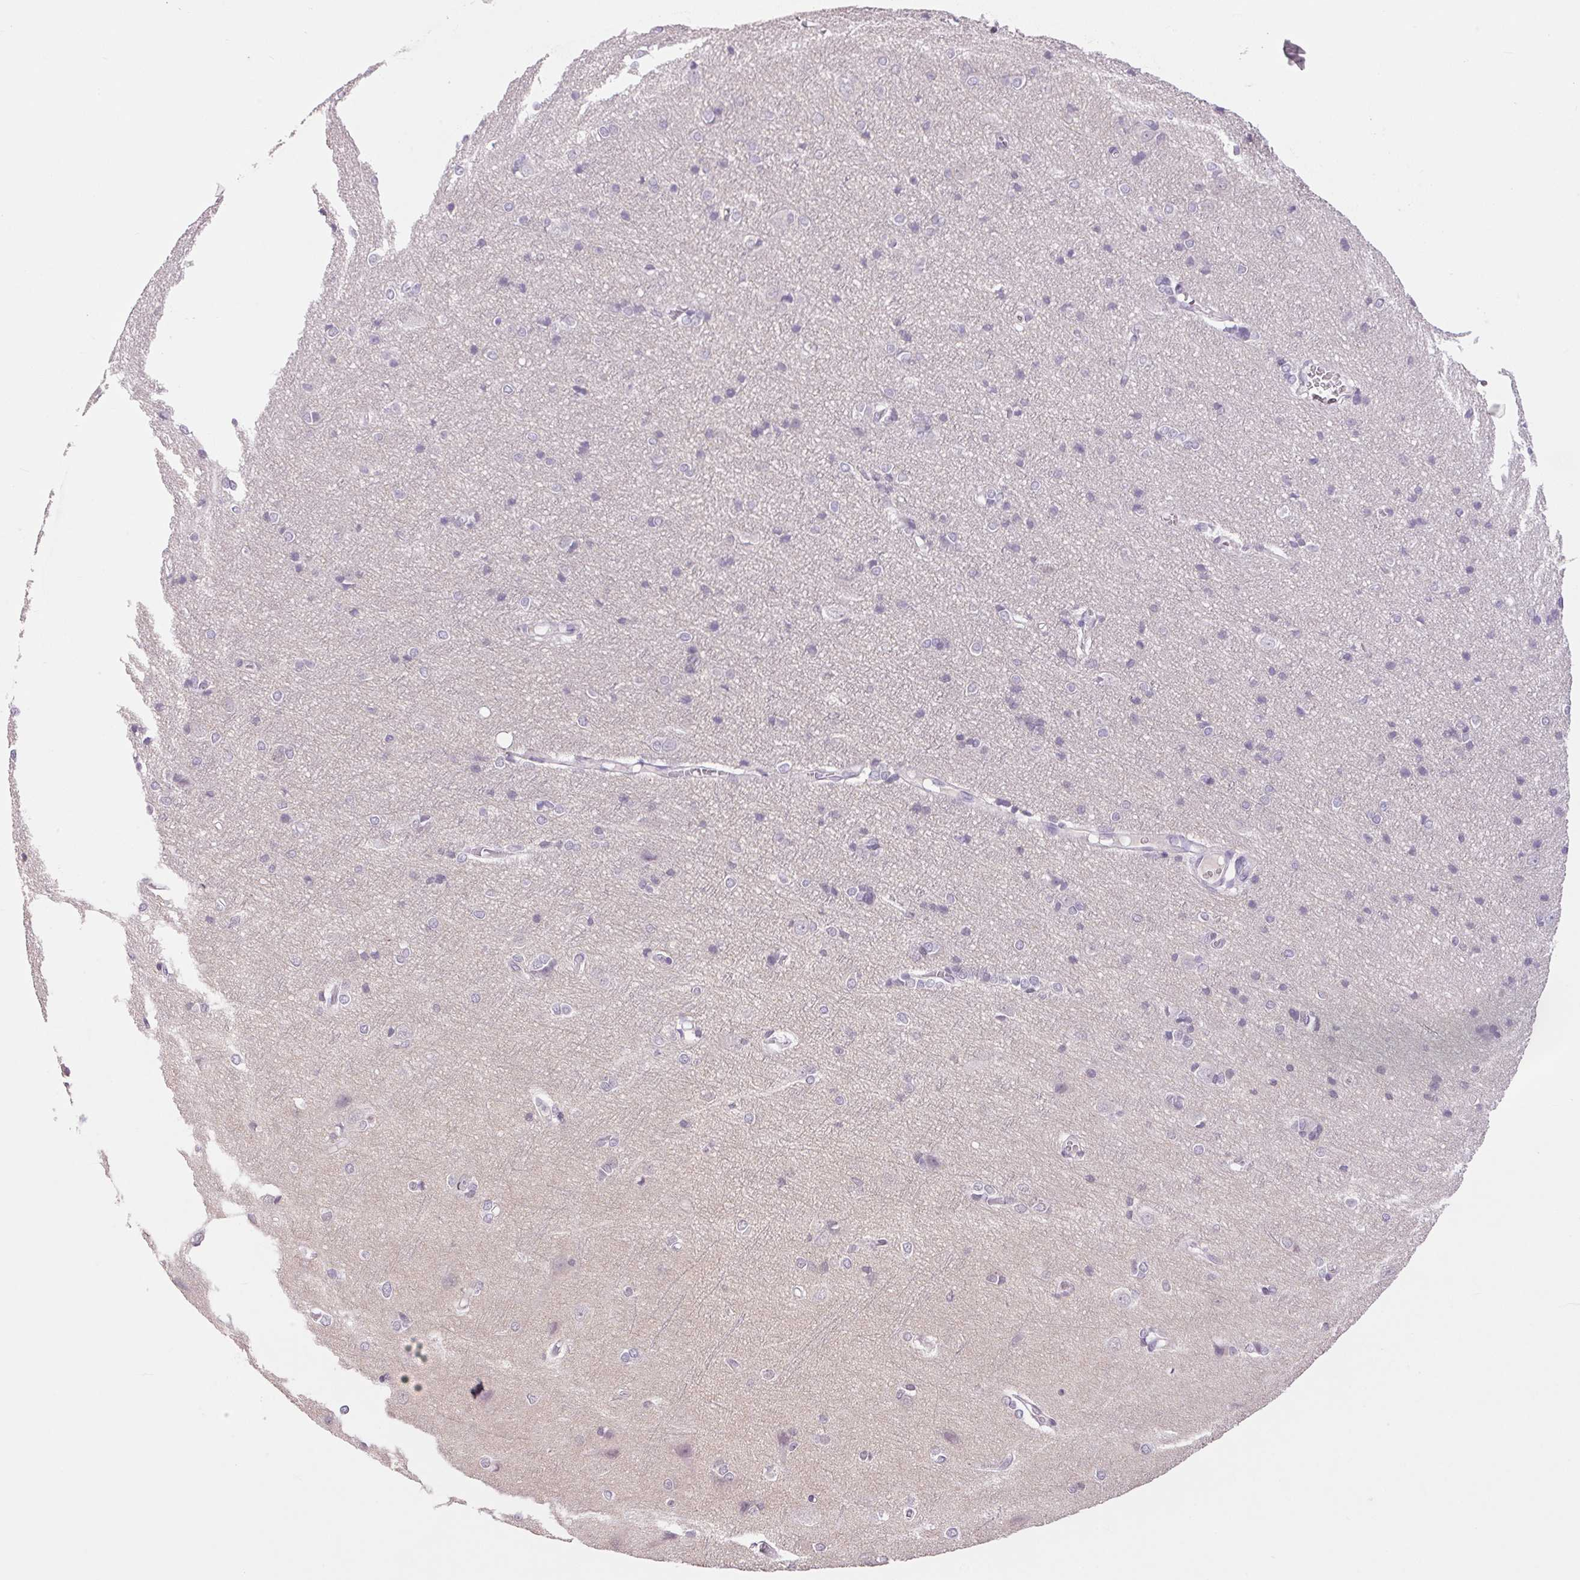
{"staining": {"intensity": "negative", "quantity": "none", "location": "none"}, "tissue": "cerebral cortex", "cell_type": "Endothelial cells", "image_type": "normal", "snomed": [{"axis": "morphology", "description": "Normal tissue, NOS"}, {"axis": "topography", "description": "Cerebral cortex"}], "caption": "This micrograph is of normal cerebral cortex stained with immunohistochemistry to label a protein in brown with the nuclei are counter-stained blue. There is no expression in endothelial cells.", "gene": "PPP1R1A", "patient": {"sex": "male", "age": 37}}